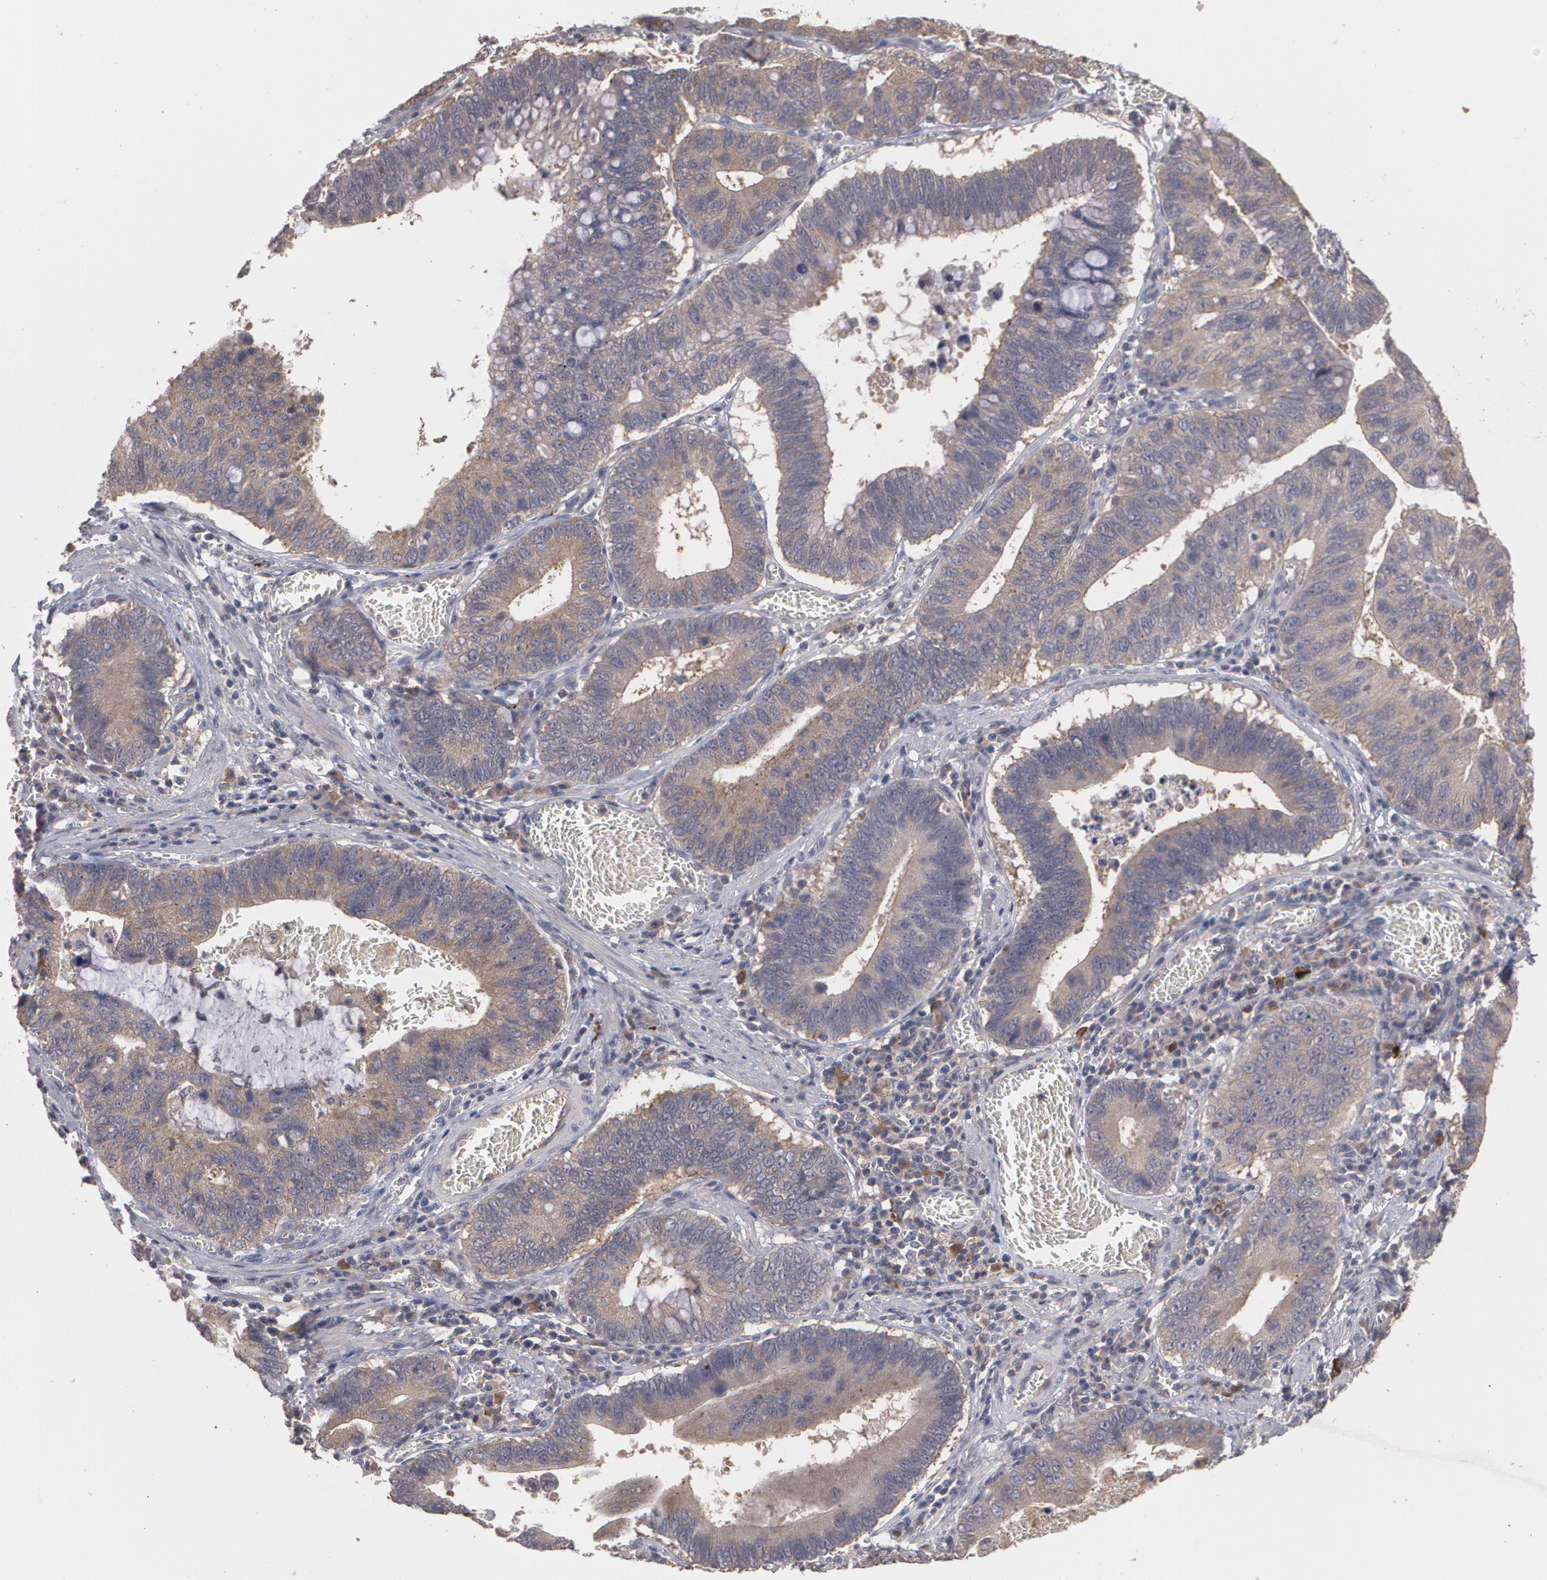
{"staining": {"intensity": "weak", "quantity": ">75%", "location": "cytoplasmic/membranous"}, "tissue": "stomach cancer", "cell_type": "Tumor cells", "image_type": "cancer", "snomed": [{"axis": "morphology", "description": "Adenocarcinoma, NOS"}, {"axis": "topography", "description": "Stomach"}, {"axis": "topography", "description": "Gastric cardia"}], "caption": "Weak cytoplasmic/membranous staining is seen in about >75% of tumor cells in stomach cancer.", "gene": "ARF6", "patient": {"sex": "male", "age": 59}}